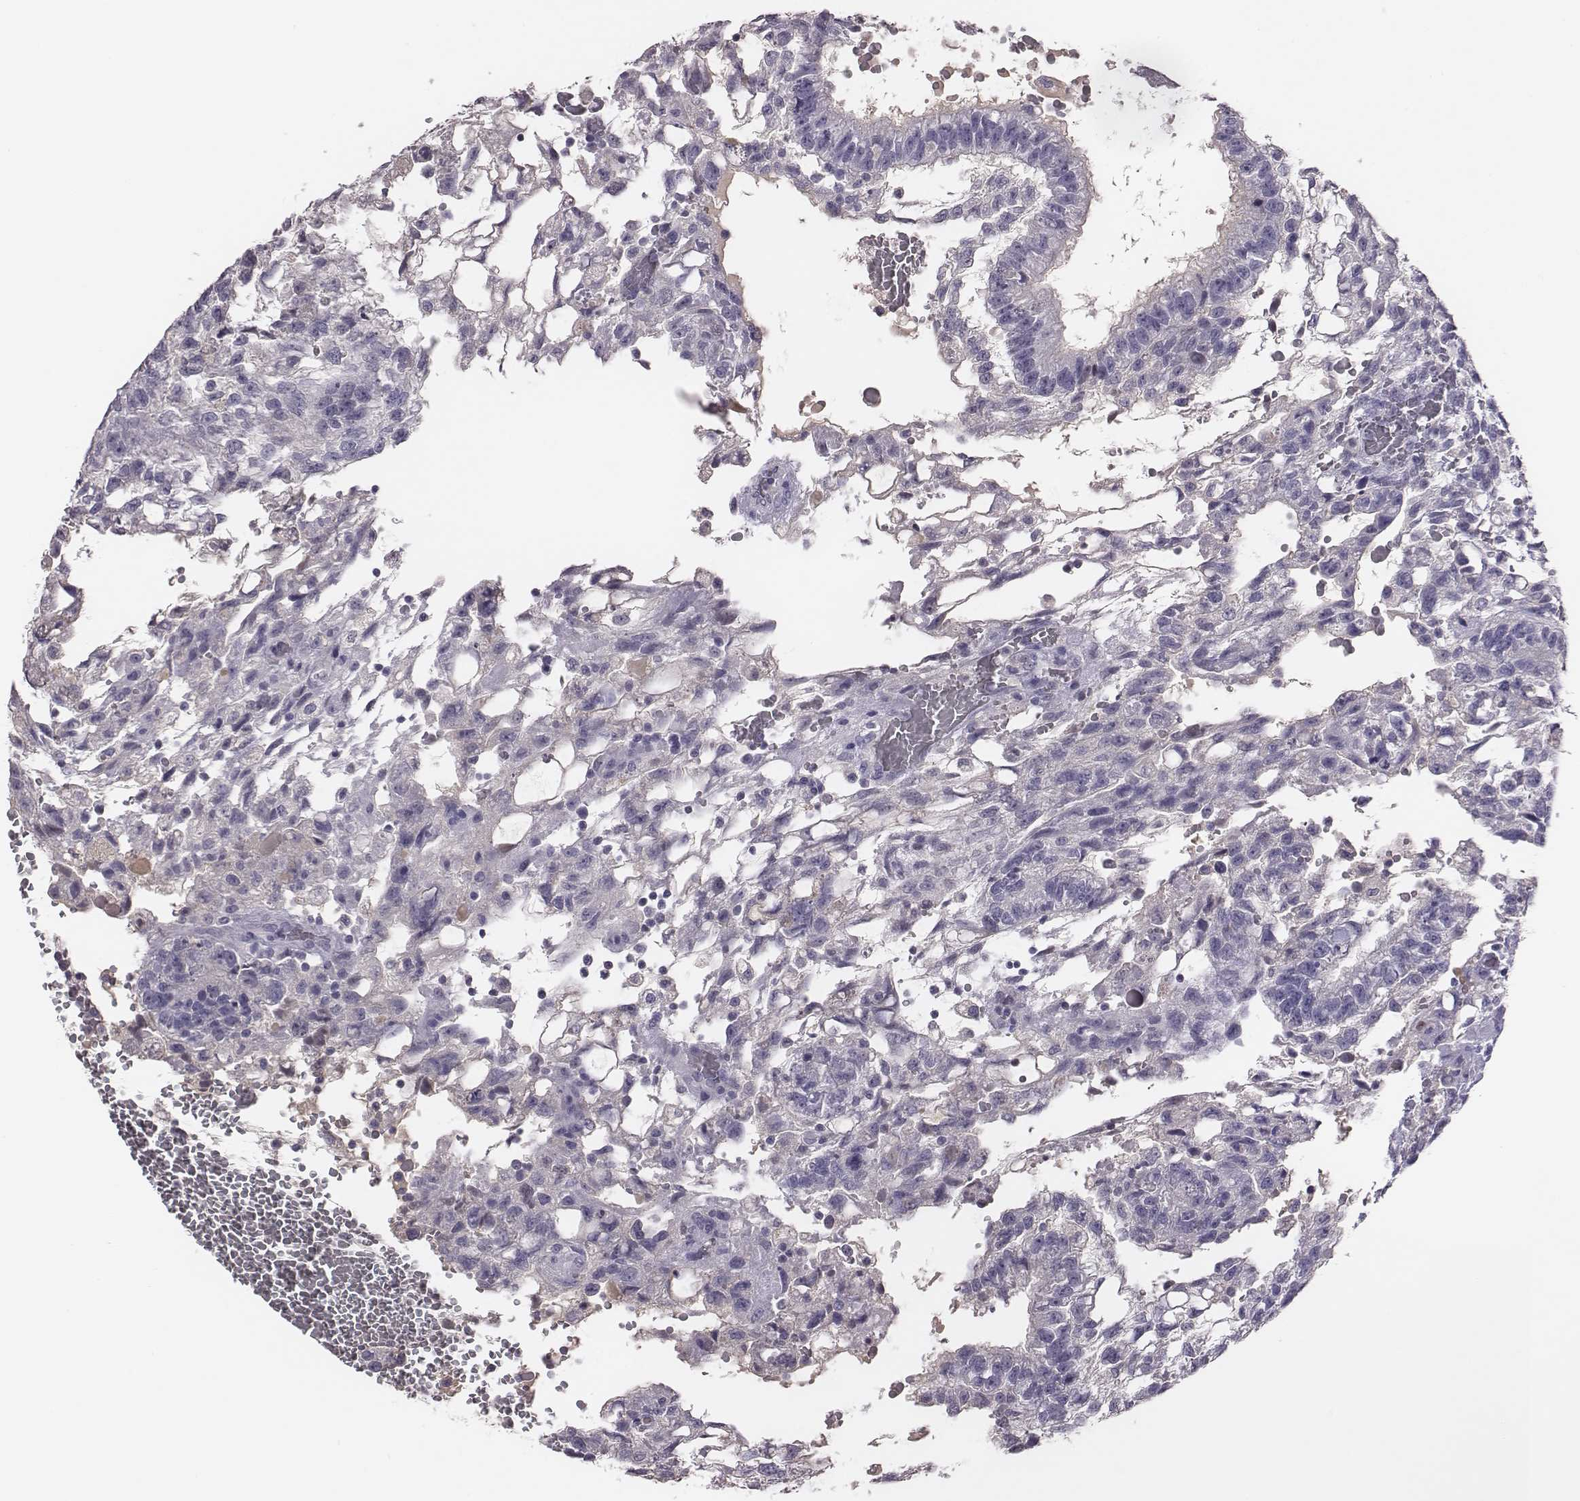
{"staining": {"intensity": "negative", "quantity": "none", "location": "none"}, "tissue": "testis cancer", "cell_type": "Tumor cells", "image_type": "cancer", "snomed": [{"axis": "morphology", "description": "Carcinoma, Embryonal, NOS"}, {"axis": "topography", "description": "Testis"}], "caption": "Human embryonal carcinoma (testis) stained for a protein using immunohistochemistry displays no expression in tumor cells.", "gene": "EN1", "patient": {"sex": "male", "age": 32}}